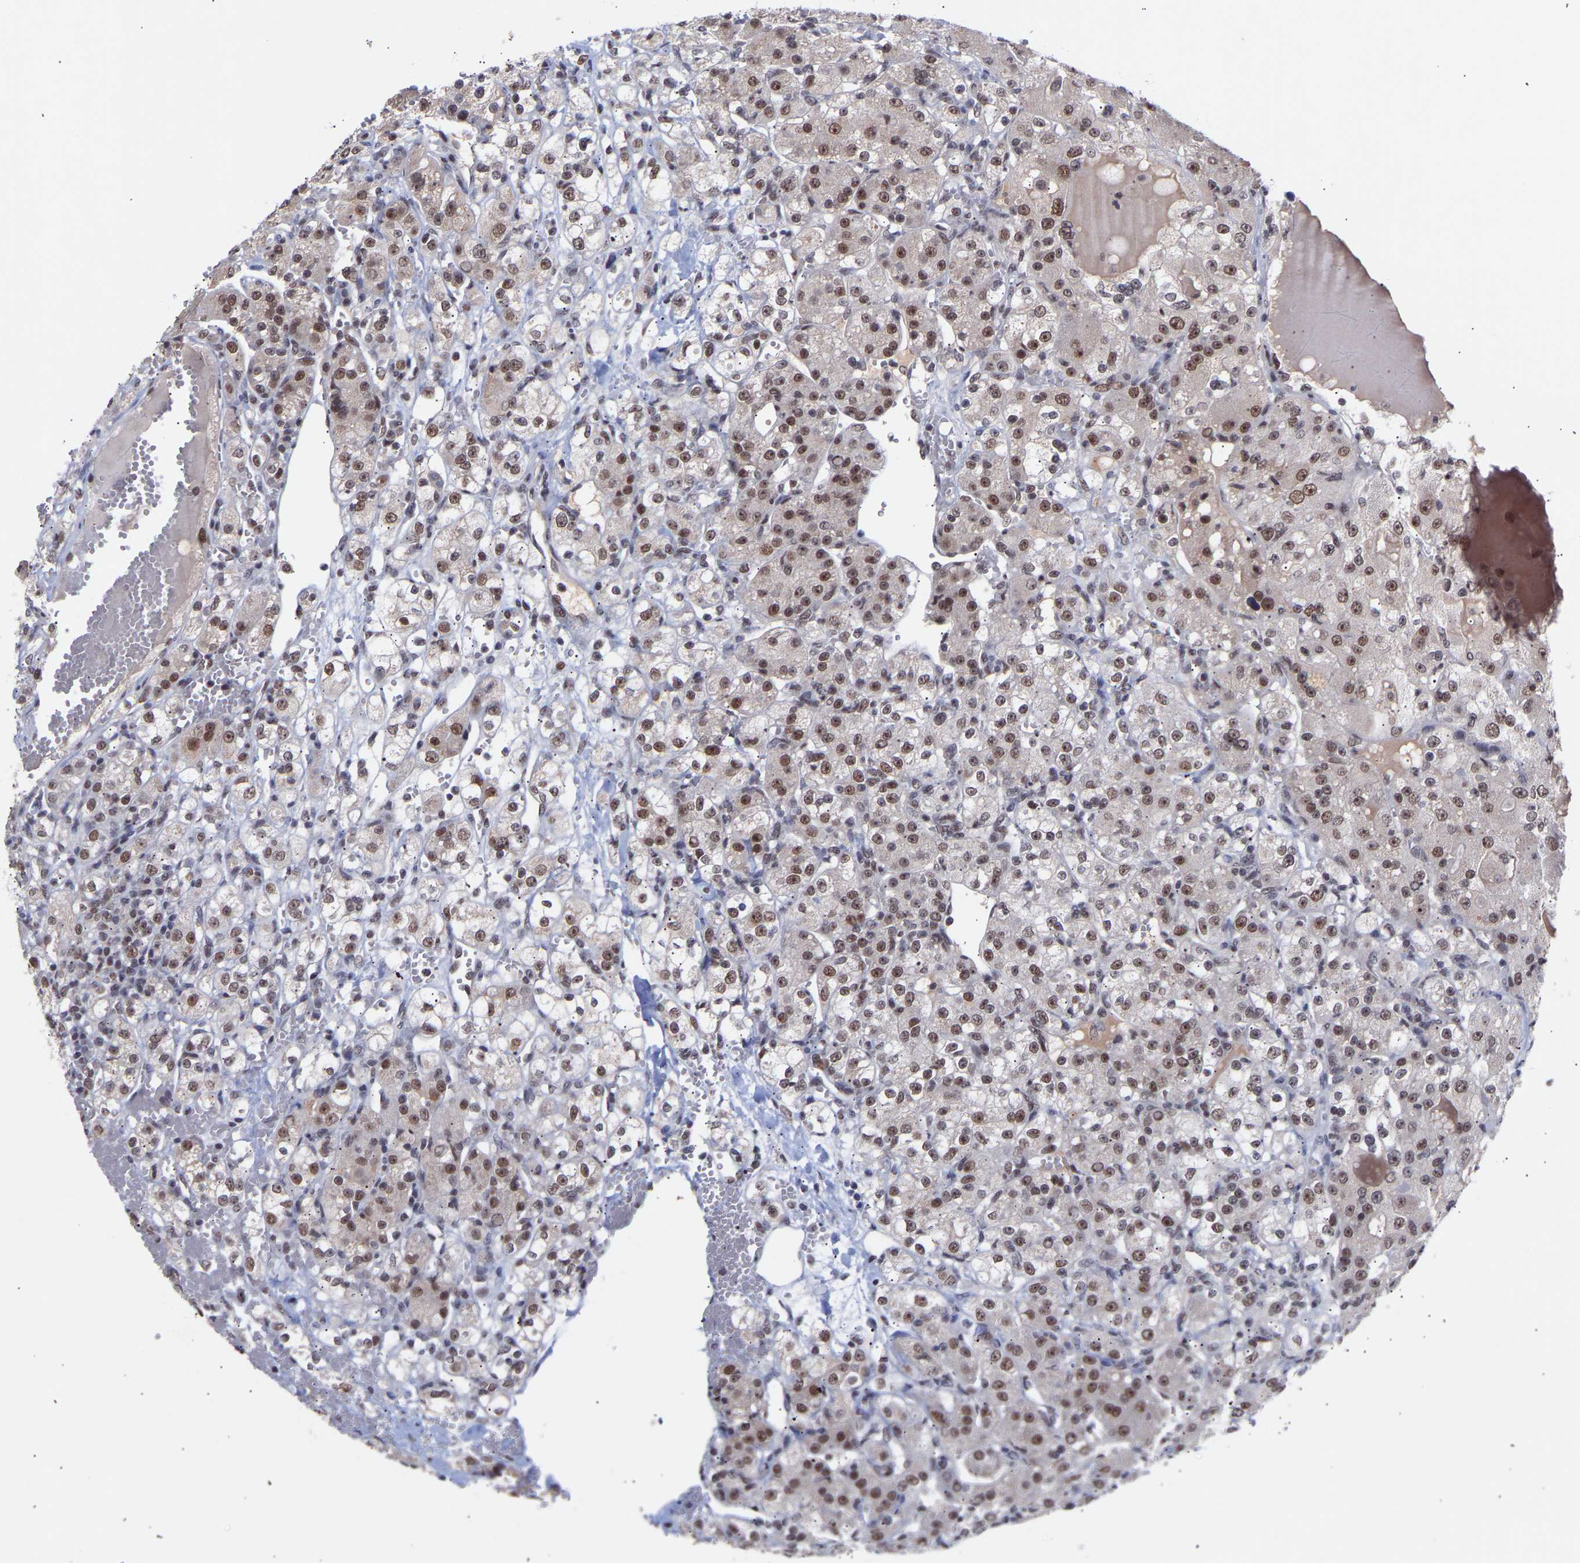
{"staining": {"intensity": "moderate", "quantity": ">75%", "location": "nuclear"}, "tissue": "renal cancer", "cell_type": "Tumor cells", "image_type": "cancer", "snomed": [{"axis": "morphology", "description": "Normal tissue, NOS"}, {"axis": "morphology", "description": "Adenocarcinoma, NOS"}, {"axis": "topography", "description": "Kidney"}], "caption": "This is an image of immunohistochemistry staining of adenocarcinoma (renal), which shows moderate staining in the nuclear of tumor cells.", "gene": "RBM15", "patient": {"sex": "male", "age": 61}}